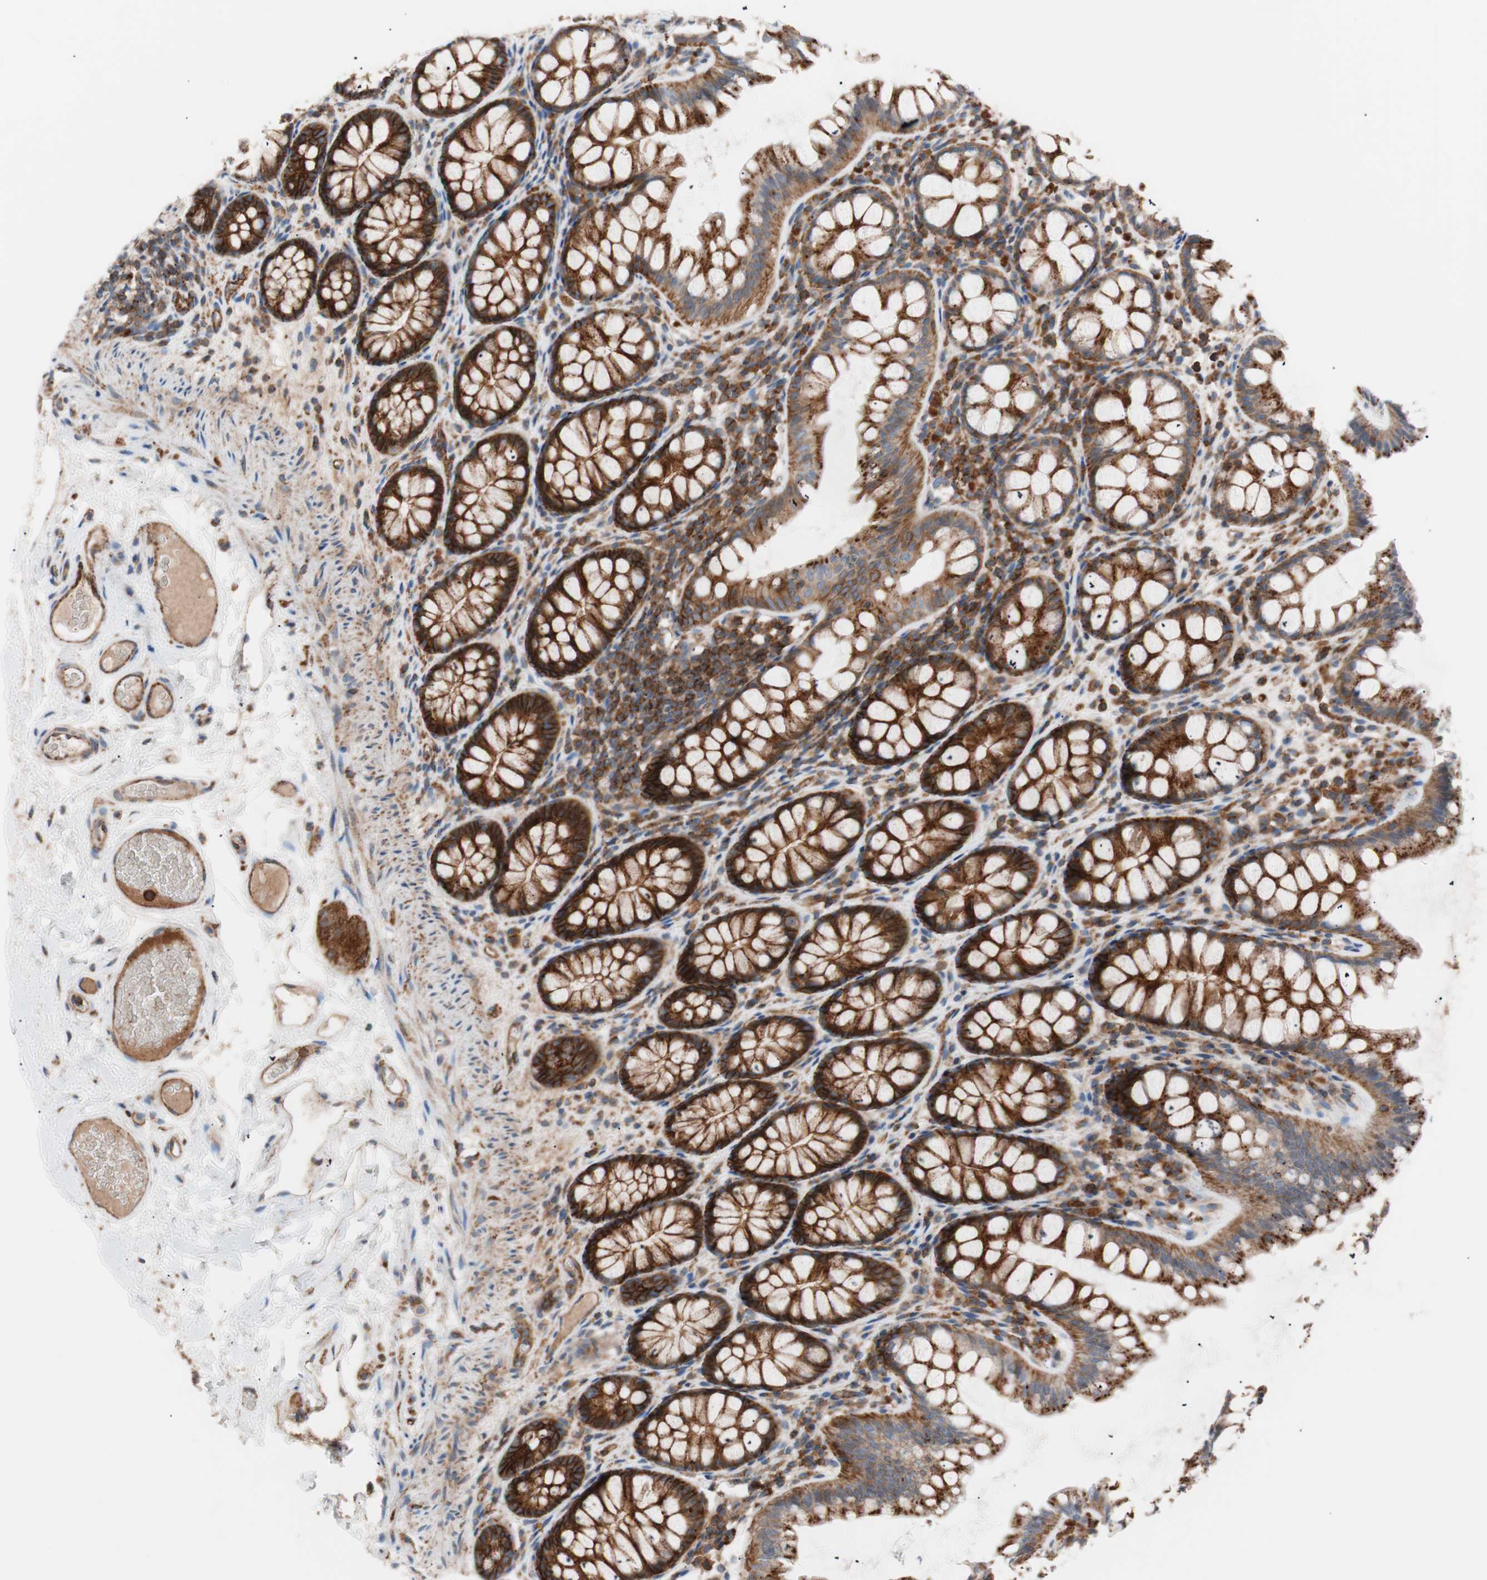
{"staining": {"intensity": "moderate", "quantity": ">75%", "location": "cytoplasmic/membranous"}, "tissue": "colon", "cell_type": "Endothelial cells", "image_type": "normal", "snomed": [{"axis": "morphology", "description": "Normal tissue, NOS"}, {"axis": "topography", "description": "Colon"}], "caption": "Moderate cytoplasmic/membranous expression is appreciated in approximately >75% of endothelial cells in benign colon.", "gene": "FLOT2", "patient": {"sex": "female", "age": 55}}